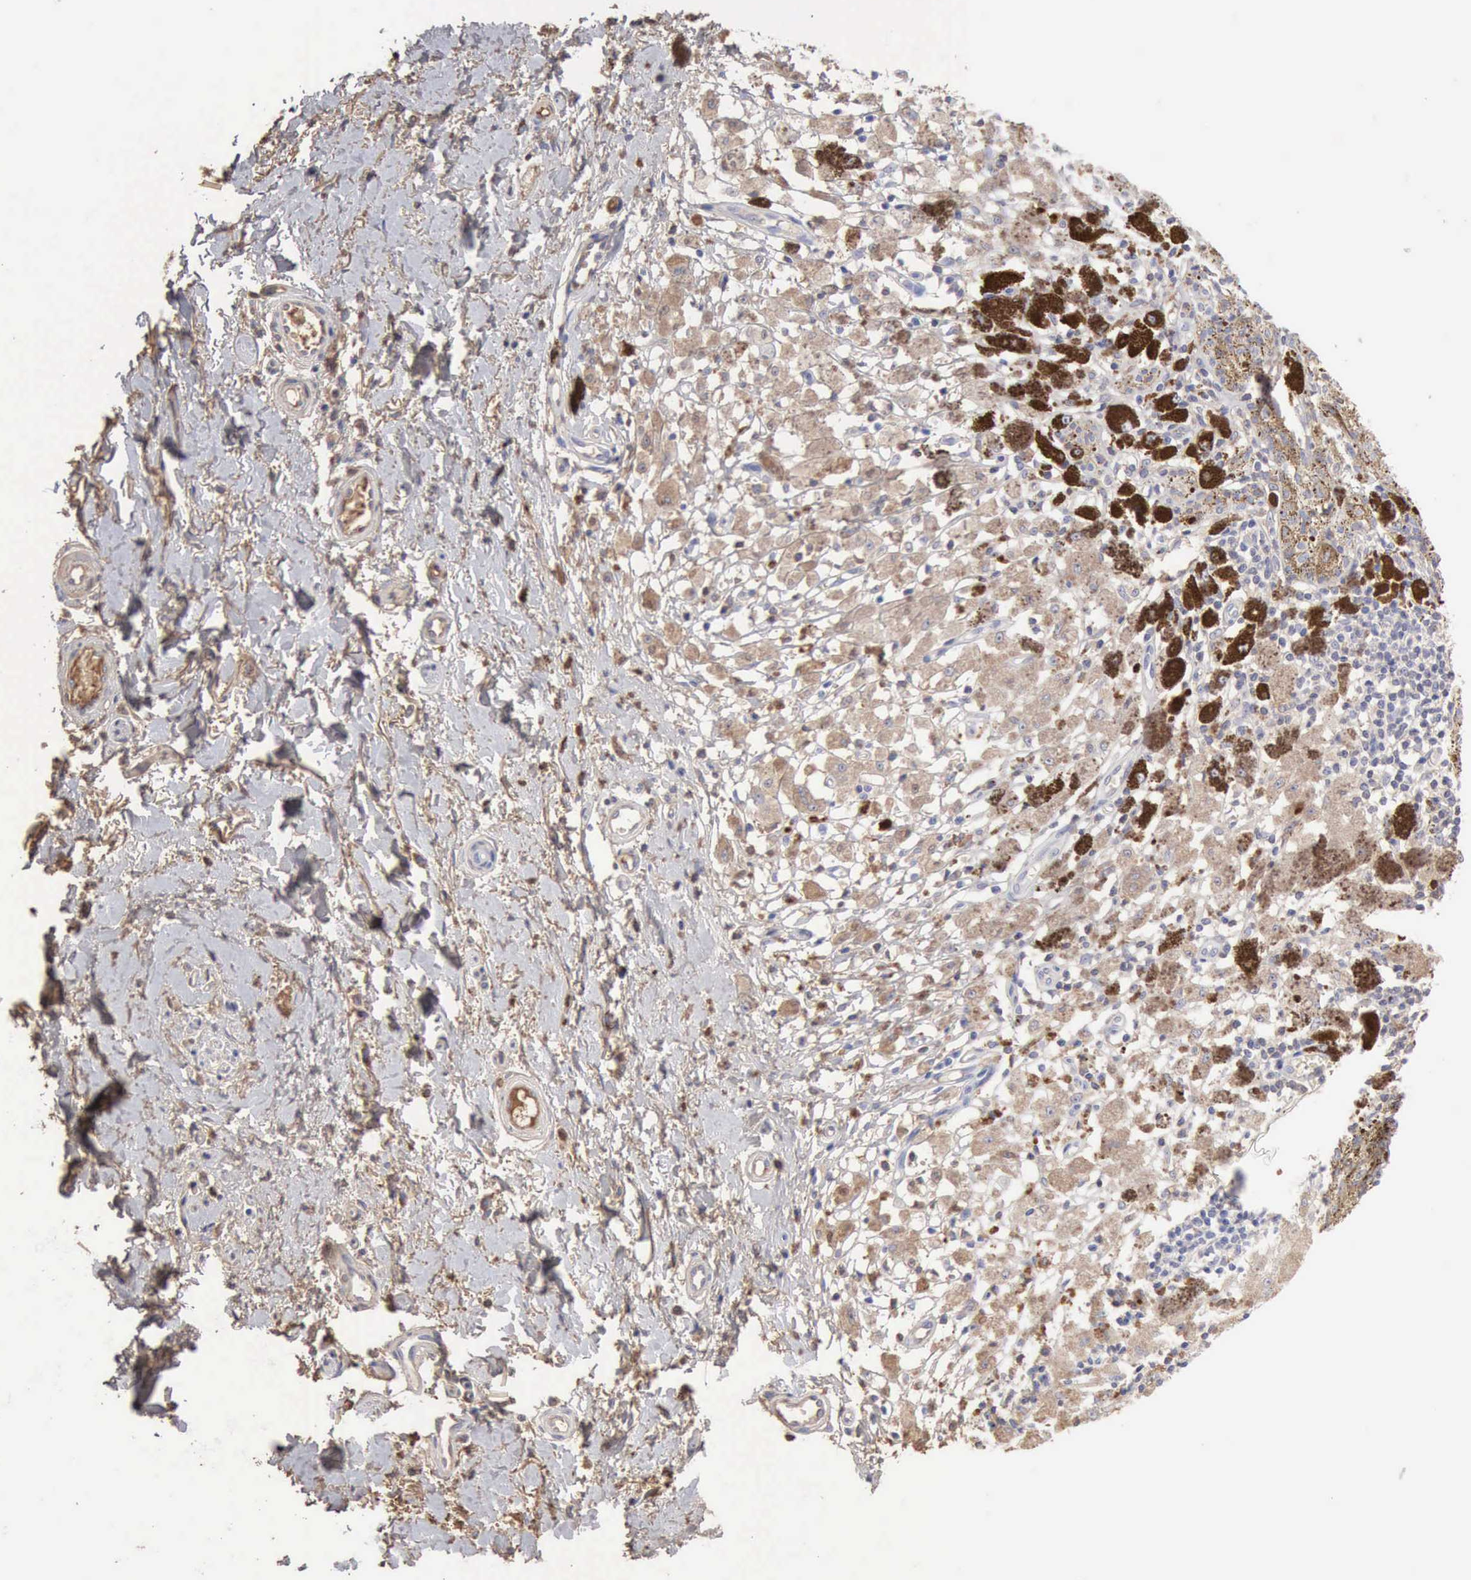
{"staining": {"intensity": "negative", "quantity": "none", "location": "none"}, "tissue": "melanoma", "cell_type": "Tumor cells", "image_type": "cancer", "snomed": [{"axis": "morphology", "description": "Malignant melanoma, NOS"}, {"axis": "topography", "description": "Skin"}], "caption": "The image demonstrates no significant staining in tumor cells of malignant melanoma.", "gene": "SERPINA1", "patient": {"sex": "male", "age": 88}}